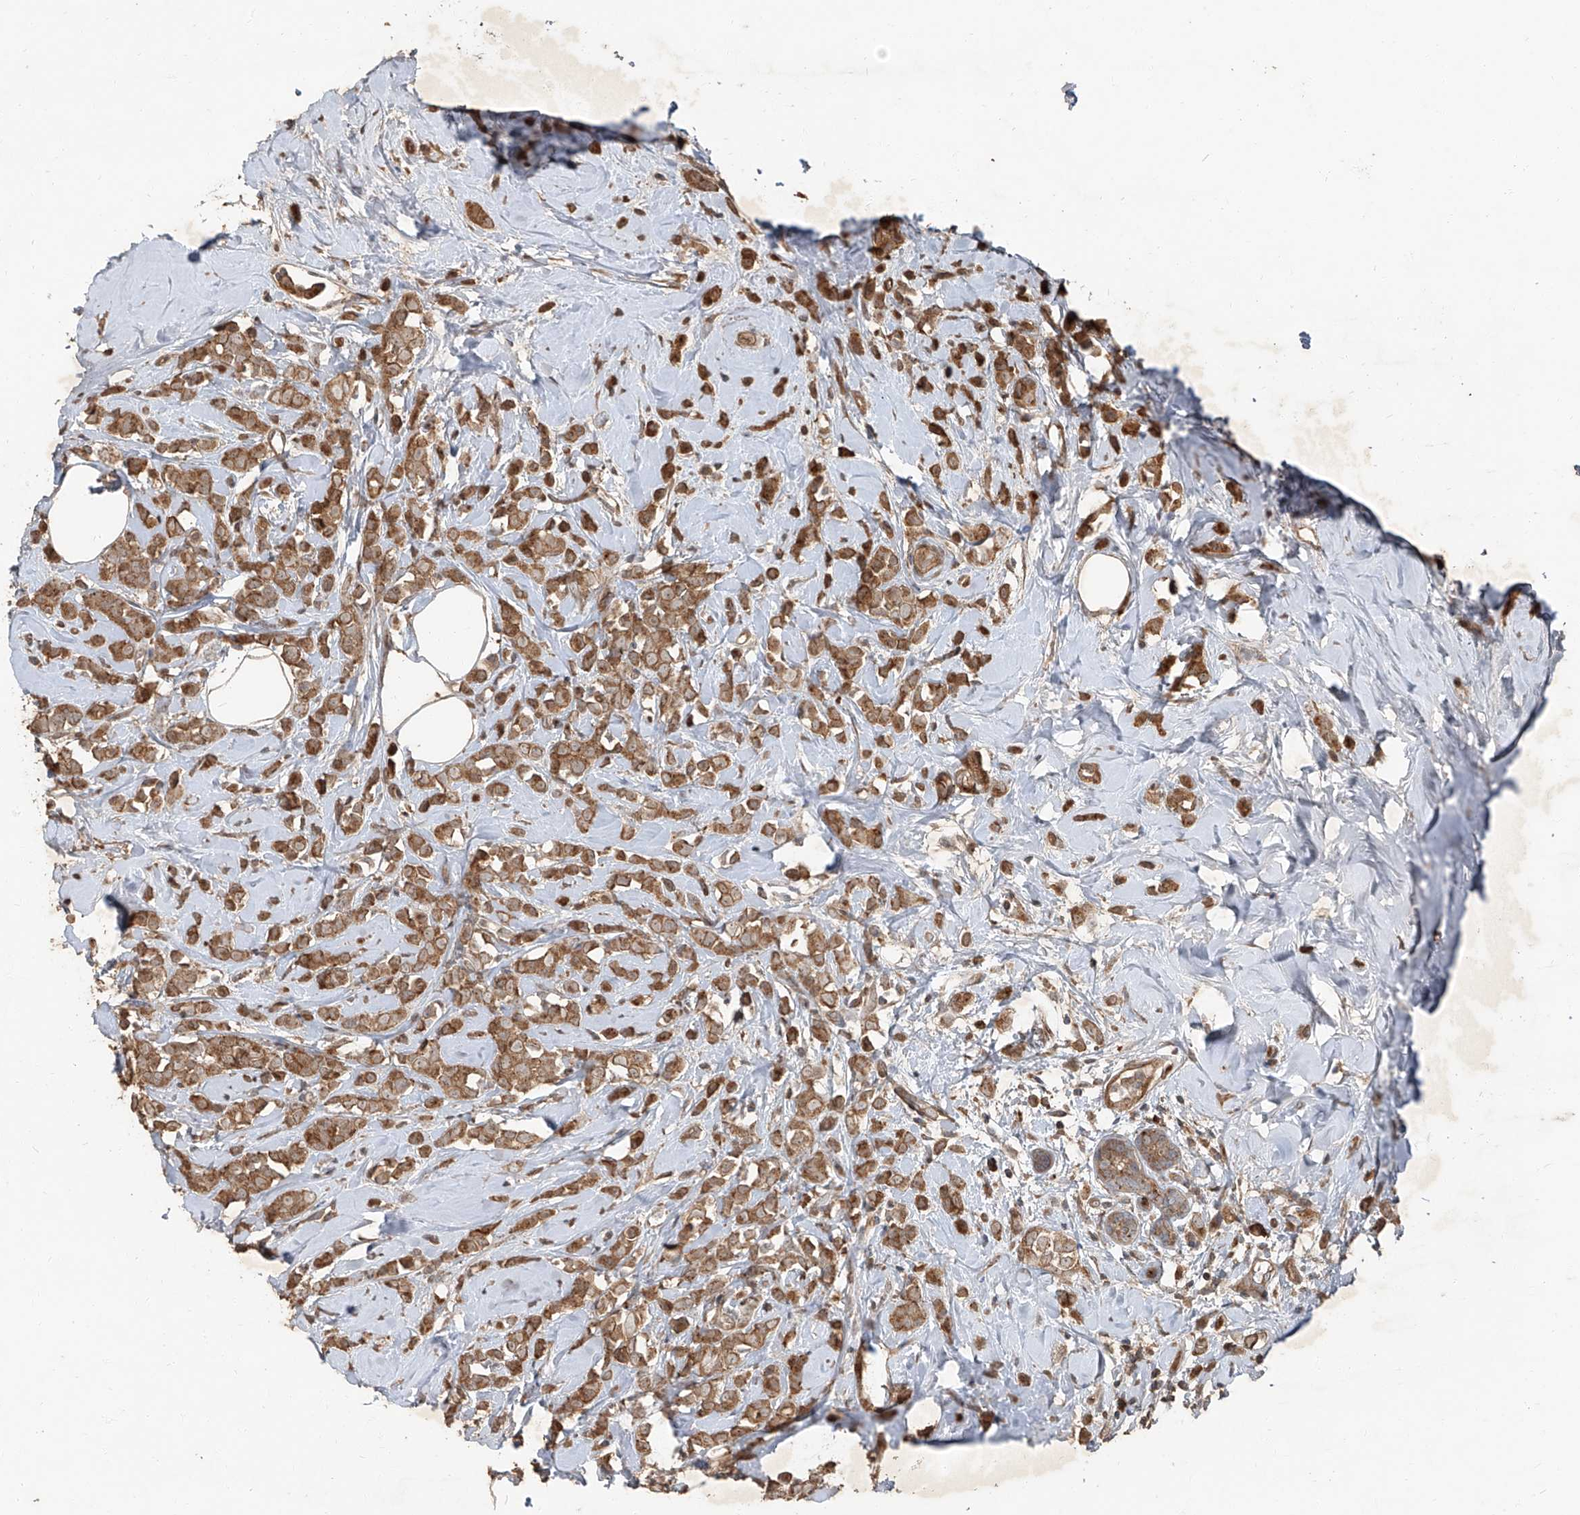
{"staining": {"intensity": "moderate", "quantity": ">75%", "location": "cytoplasmic/membranous"}, "tissue": "breast cancer", "cell_type": "Tumor cells", "image_type": "cancer", "snomed": [{"axis": "morphology", "description": "Lobular carcinoma"}, {"axis": "topography", "description": "Breast"}], "caption": "Tumor cells show medium levels of moderate cytoplasmic/membranous expression in about >75% of cells in breast lobular carcinoma.", "gene": "CCN1", "patient": {"sex": "female", "age": 47}}